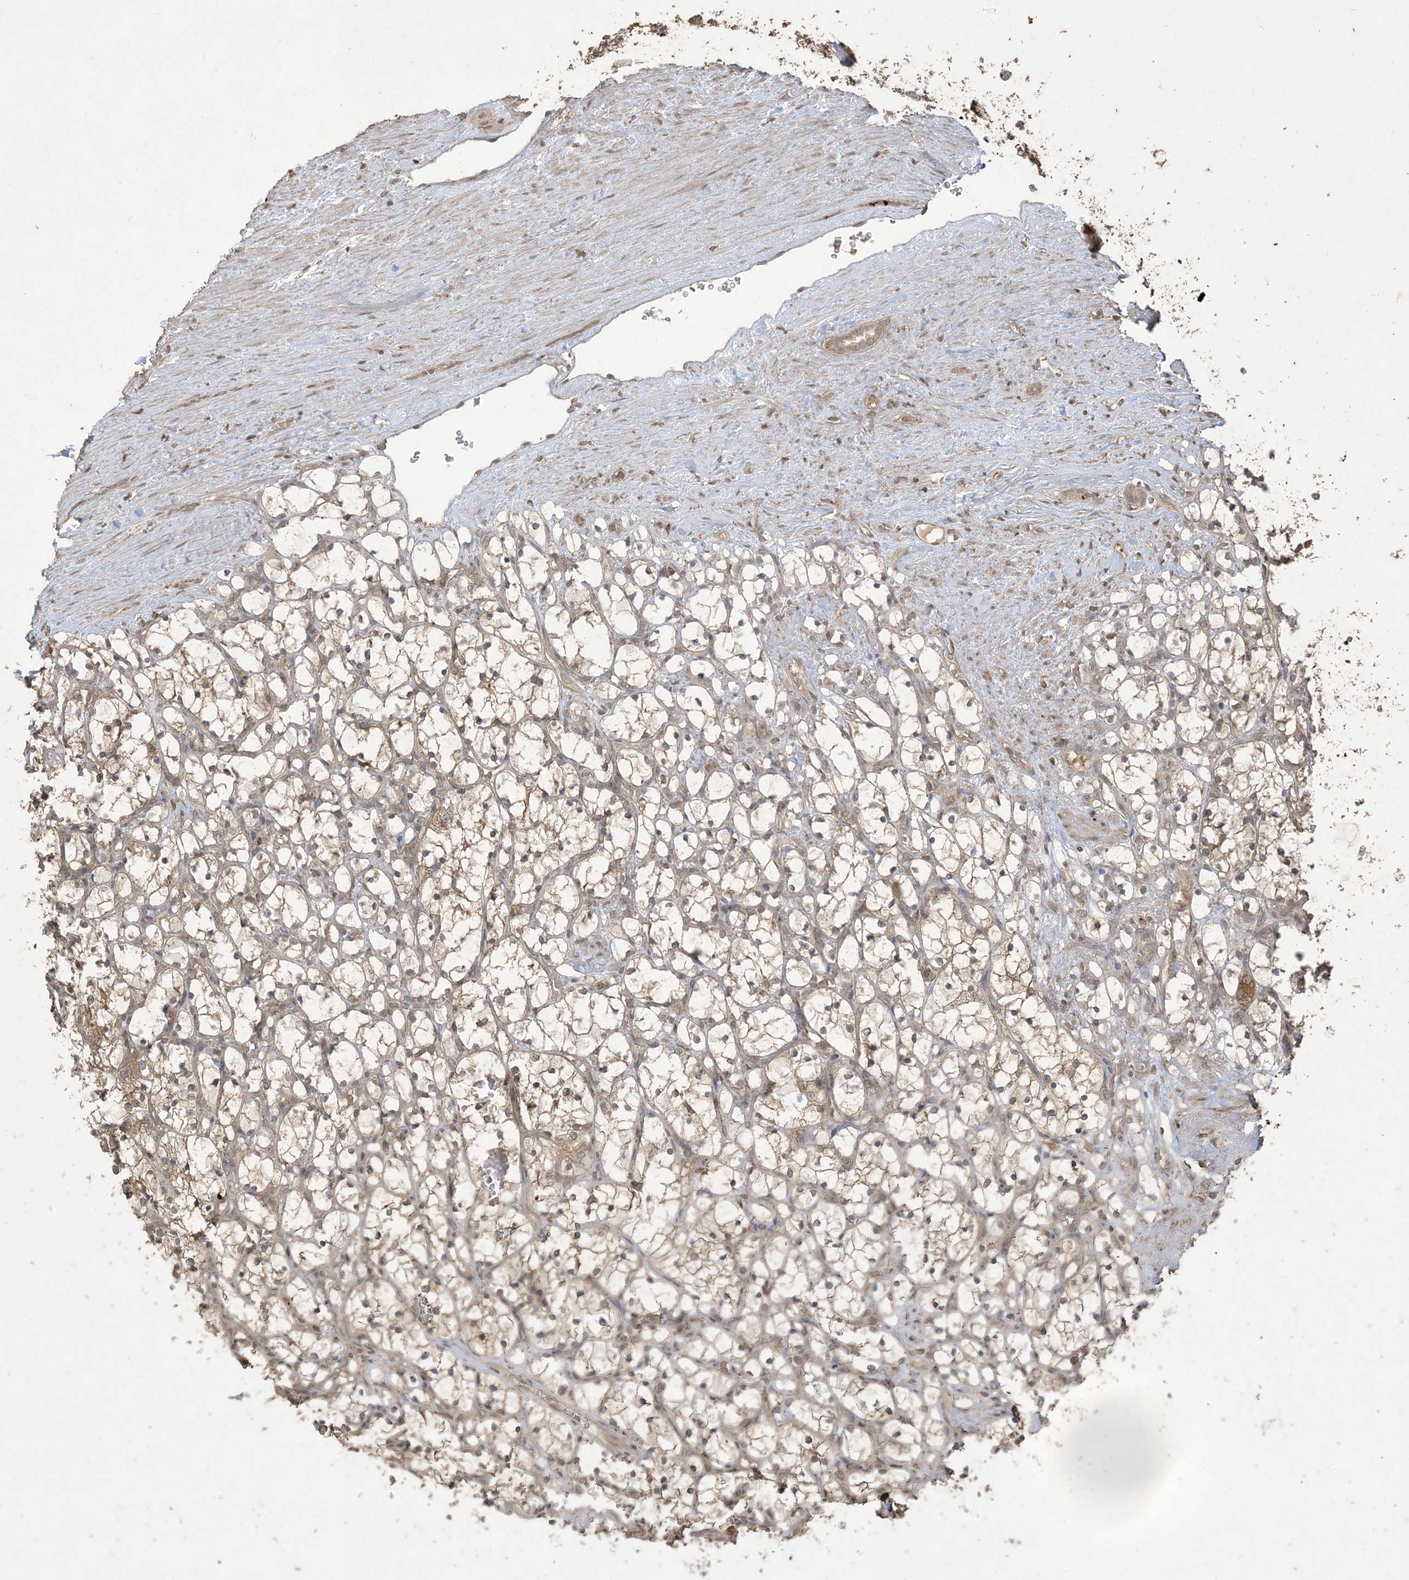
{"staining": {"intensity": "weak", "quantity": "25%-75%", "location": "cytoplasmic/membranous"}, "tissue": "renal cancer", "cell_type": "Tumor cells", "image_type": "cancer", "snomed": [{"axis": "morphology", "description": "Adenocarcinoma, NOS"}, {"axis": "topography", "description": "Kidney"}], "caption": "Human adenocarcinoma (renal) stained for a protein (brown) demonstrates weak cytoplasmic/membranous positive staining in about 25%-75% of tumor cells.", "gene": "EFCAB8", "patient": {"sex": "female", "age": 69}}